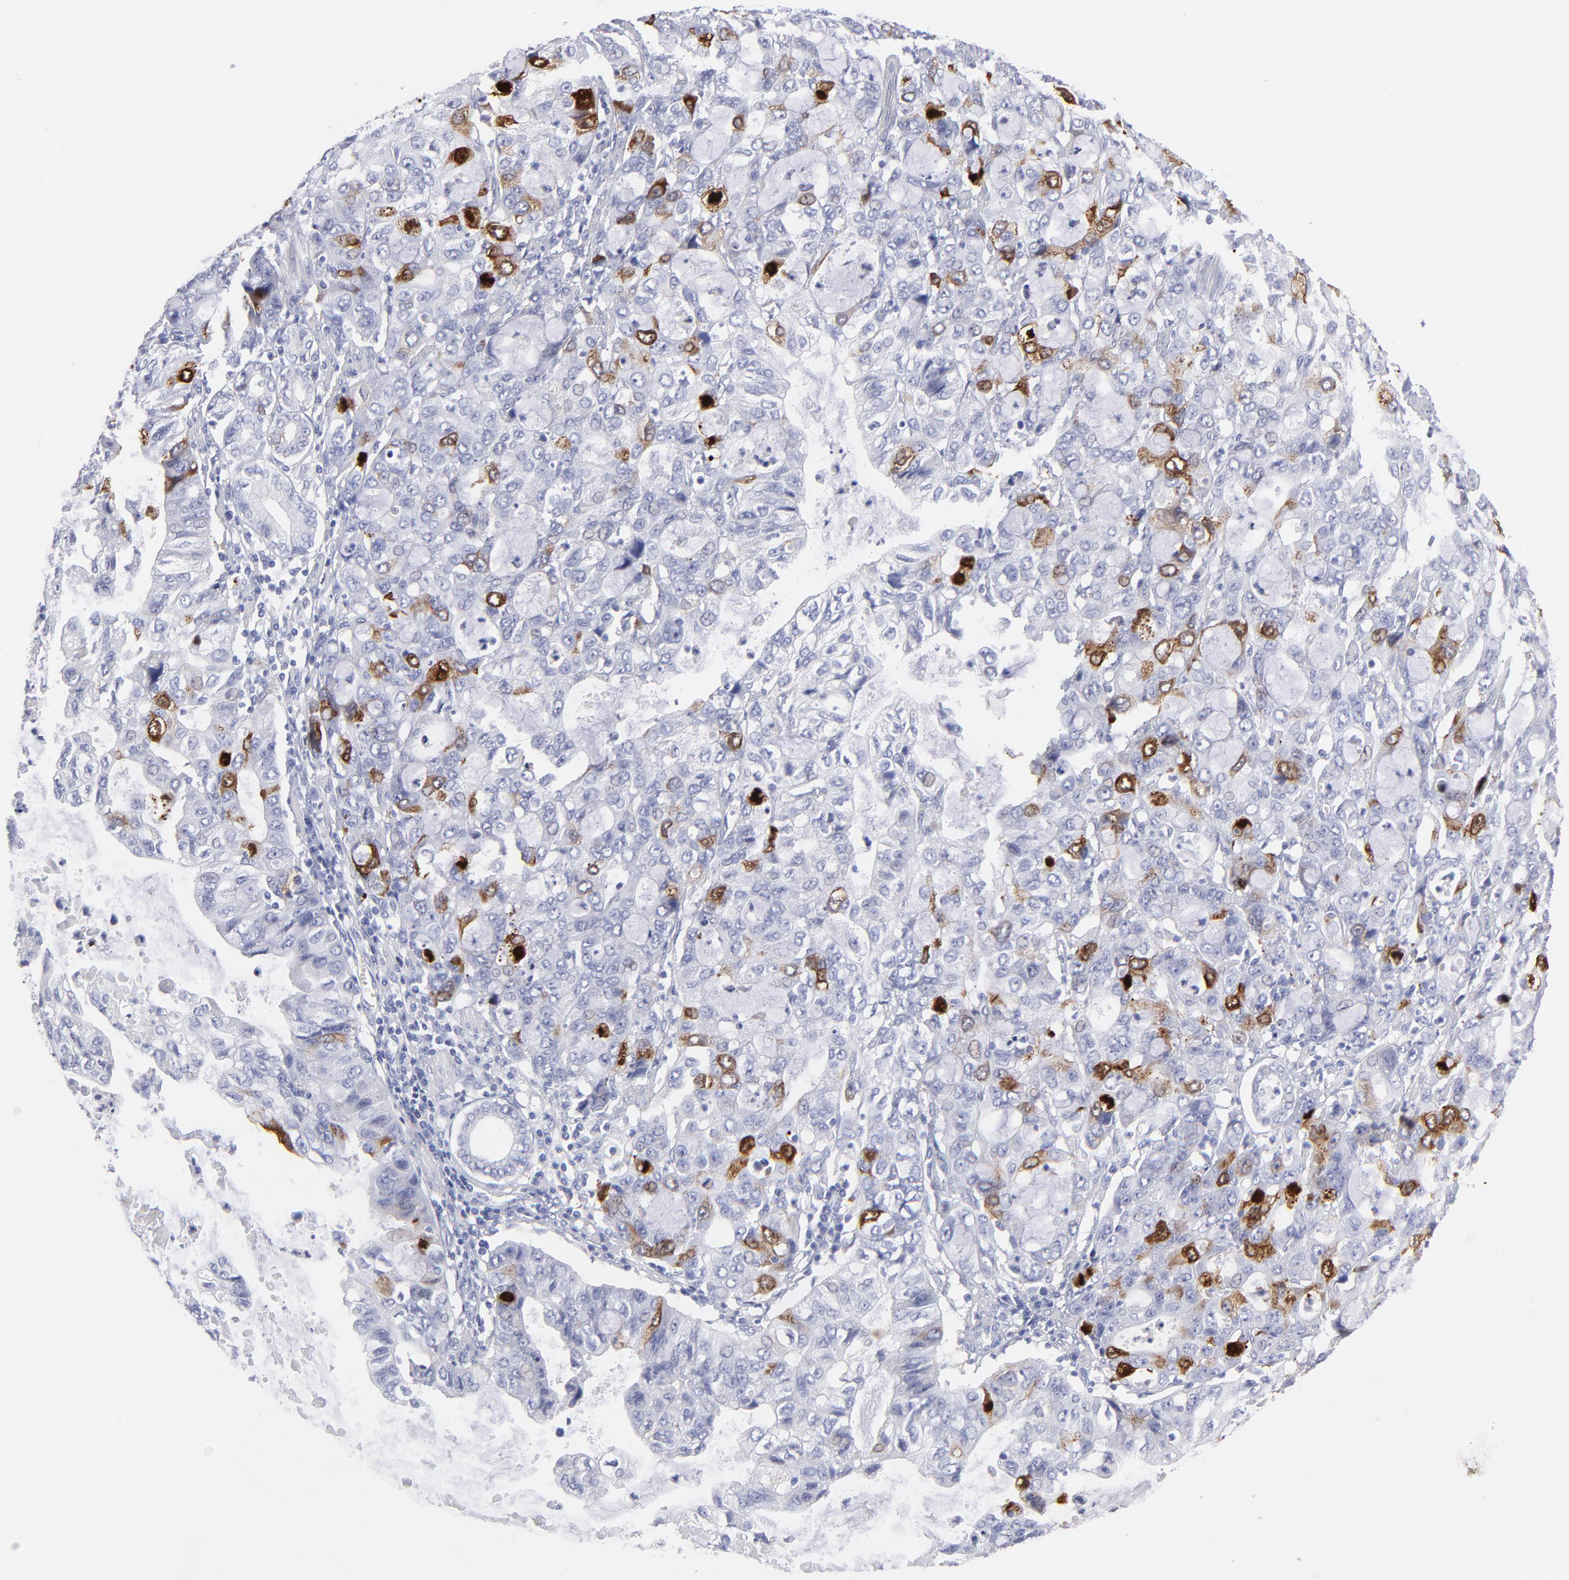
{"staining": {"intensity": "strong", "quantity": "<25%", "location": "cytoplasmic/membranous"}, "tissue": "stomach cancer", "cell_type": "Tumor cells", "image_type": "cancer", "snomed": [{"axis": "morphology", "description": "Adenocarcinoma, NOS"}, {"axis": "topography", "description": "Stomach, upper"}], "caption": "Protein expression analysis of stomach cancer reveals strong cytoplasmic/membranous staining in approximately <25% of tumor cells.", "gene": "CCNB1", "patient": {"sex": "female", "age": 52}}